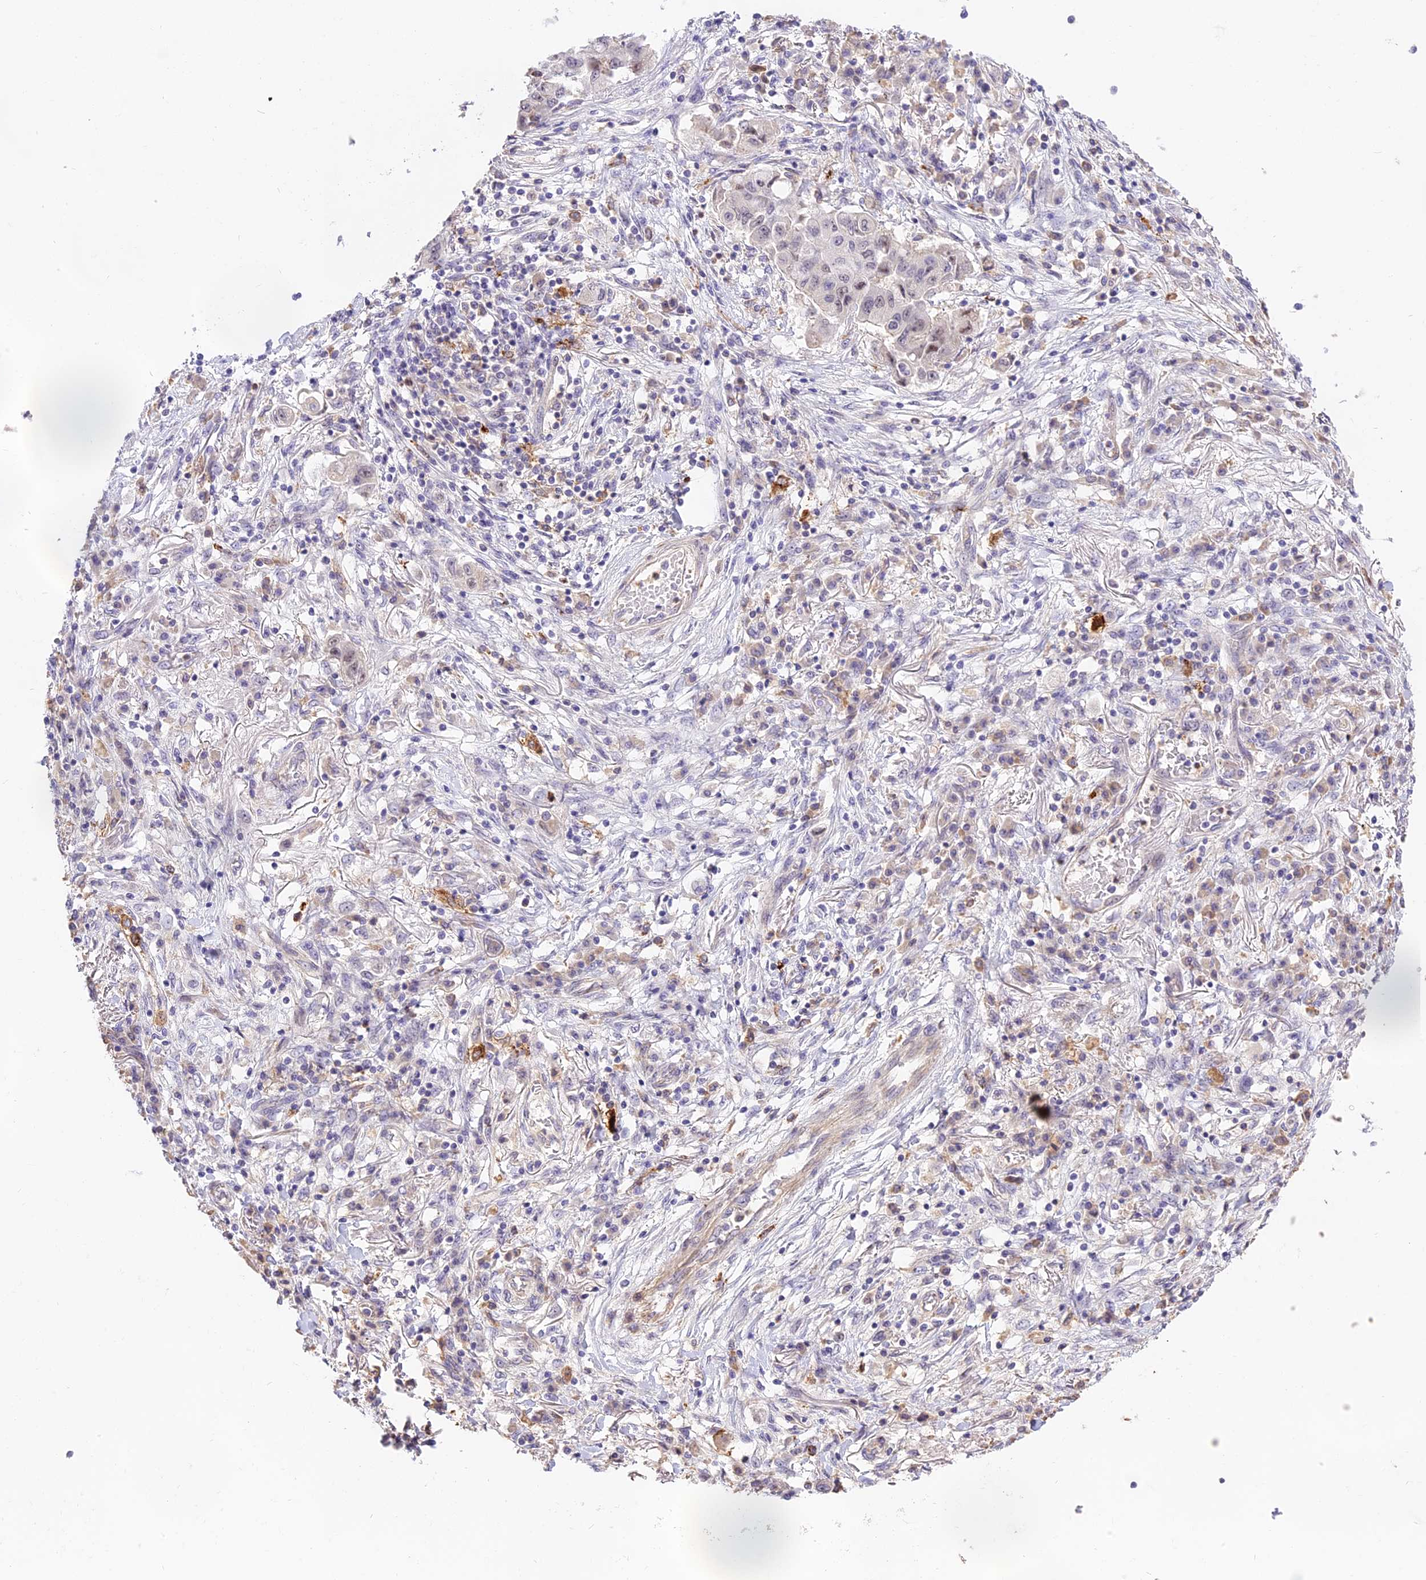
{"staining": {"intensity": "negative", "quantity": "none", "location": "none"}, "tissue": "lung cancer", "cell_type": "Tumor cells", "image_type": "cancer", "snomed": [{"axis": "morphology", "description": "Squamous cell carcinoma, NOS"}, {"axis": "topography", "description": "Lung"}], "caption": "Histopathology image shows no protein positivity in tumor cells of squamous cell carcinoma (lung) tissue.", "gene": "NOD2", "patient": {"sex": "male", "age": 74}}